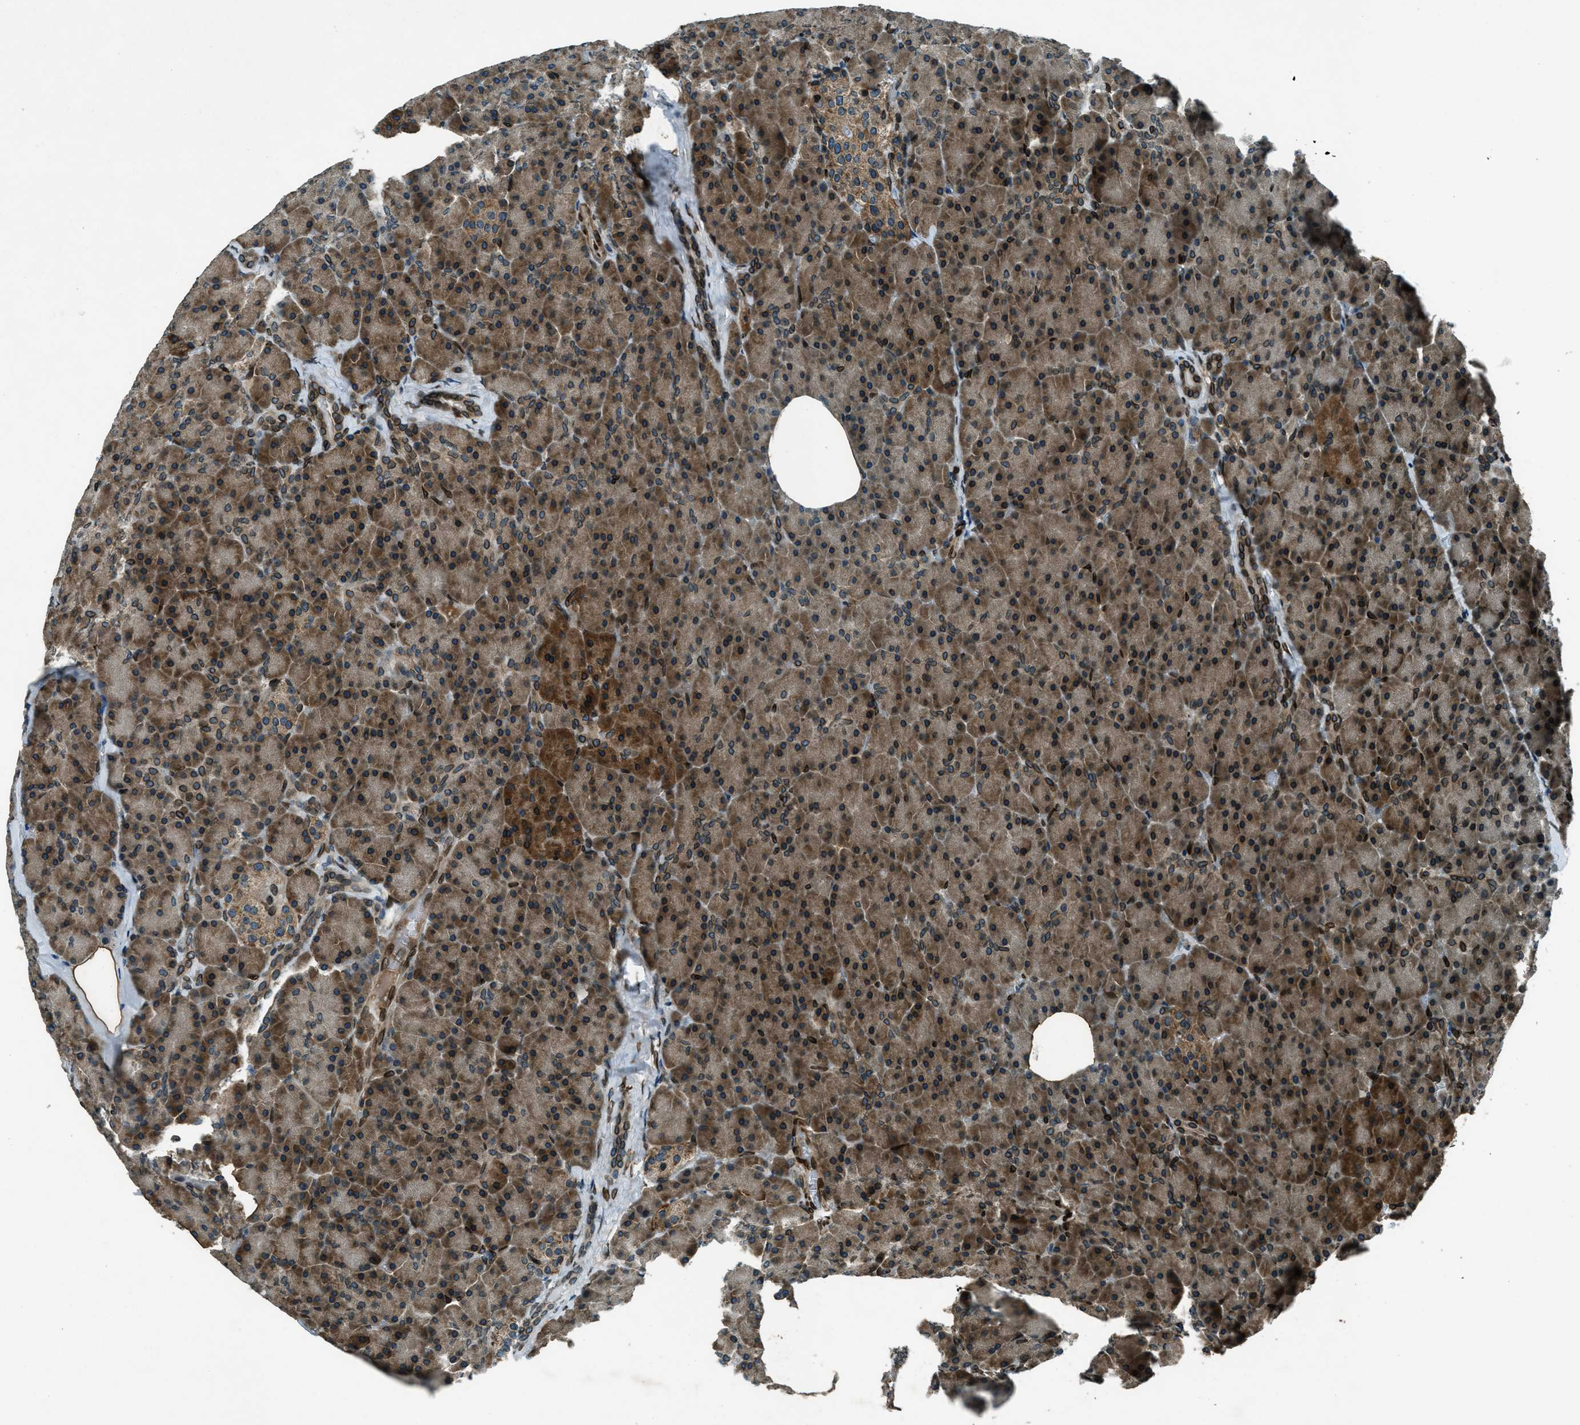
{"staining": {"intensity": "strong", "quantity": ">75%", "location": "cytoplasmic/membranous,nuclear"}, "tissue": "pancreas", "cell_type": "Exocrine glandular cells", "image_type": "normal", "snomed": [{"axis": "morphology", "description": "Normal tissue, NOS"}, {"axis": "topography", "description": "Pancreas"}], "caption": "Approximately >75% of exocrine glandular cells in unremarkable human pancreas exhibit strong cytoplasmic/membranous,nuclear protein positivity as visualized by brown immunohistochemical staining.", "gene": "LEMD2", "patient": {"sex": "female", "age": 35}}